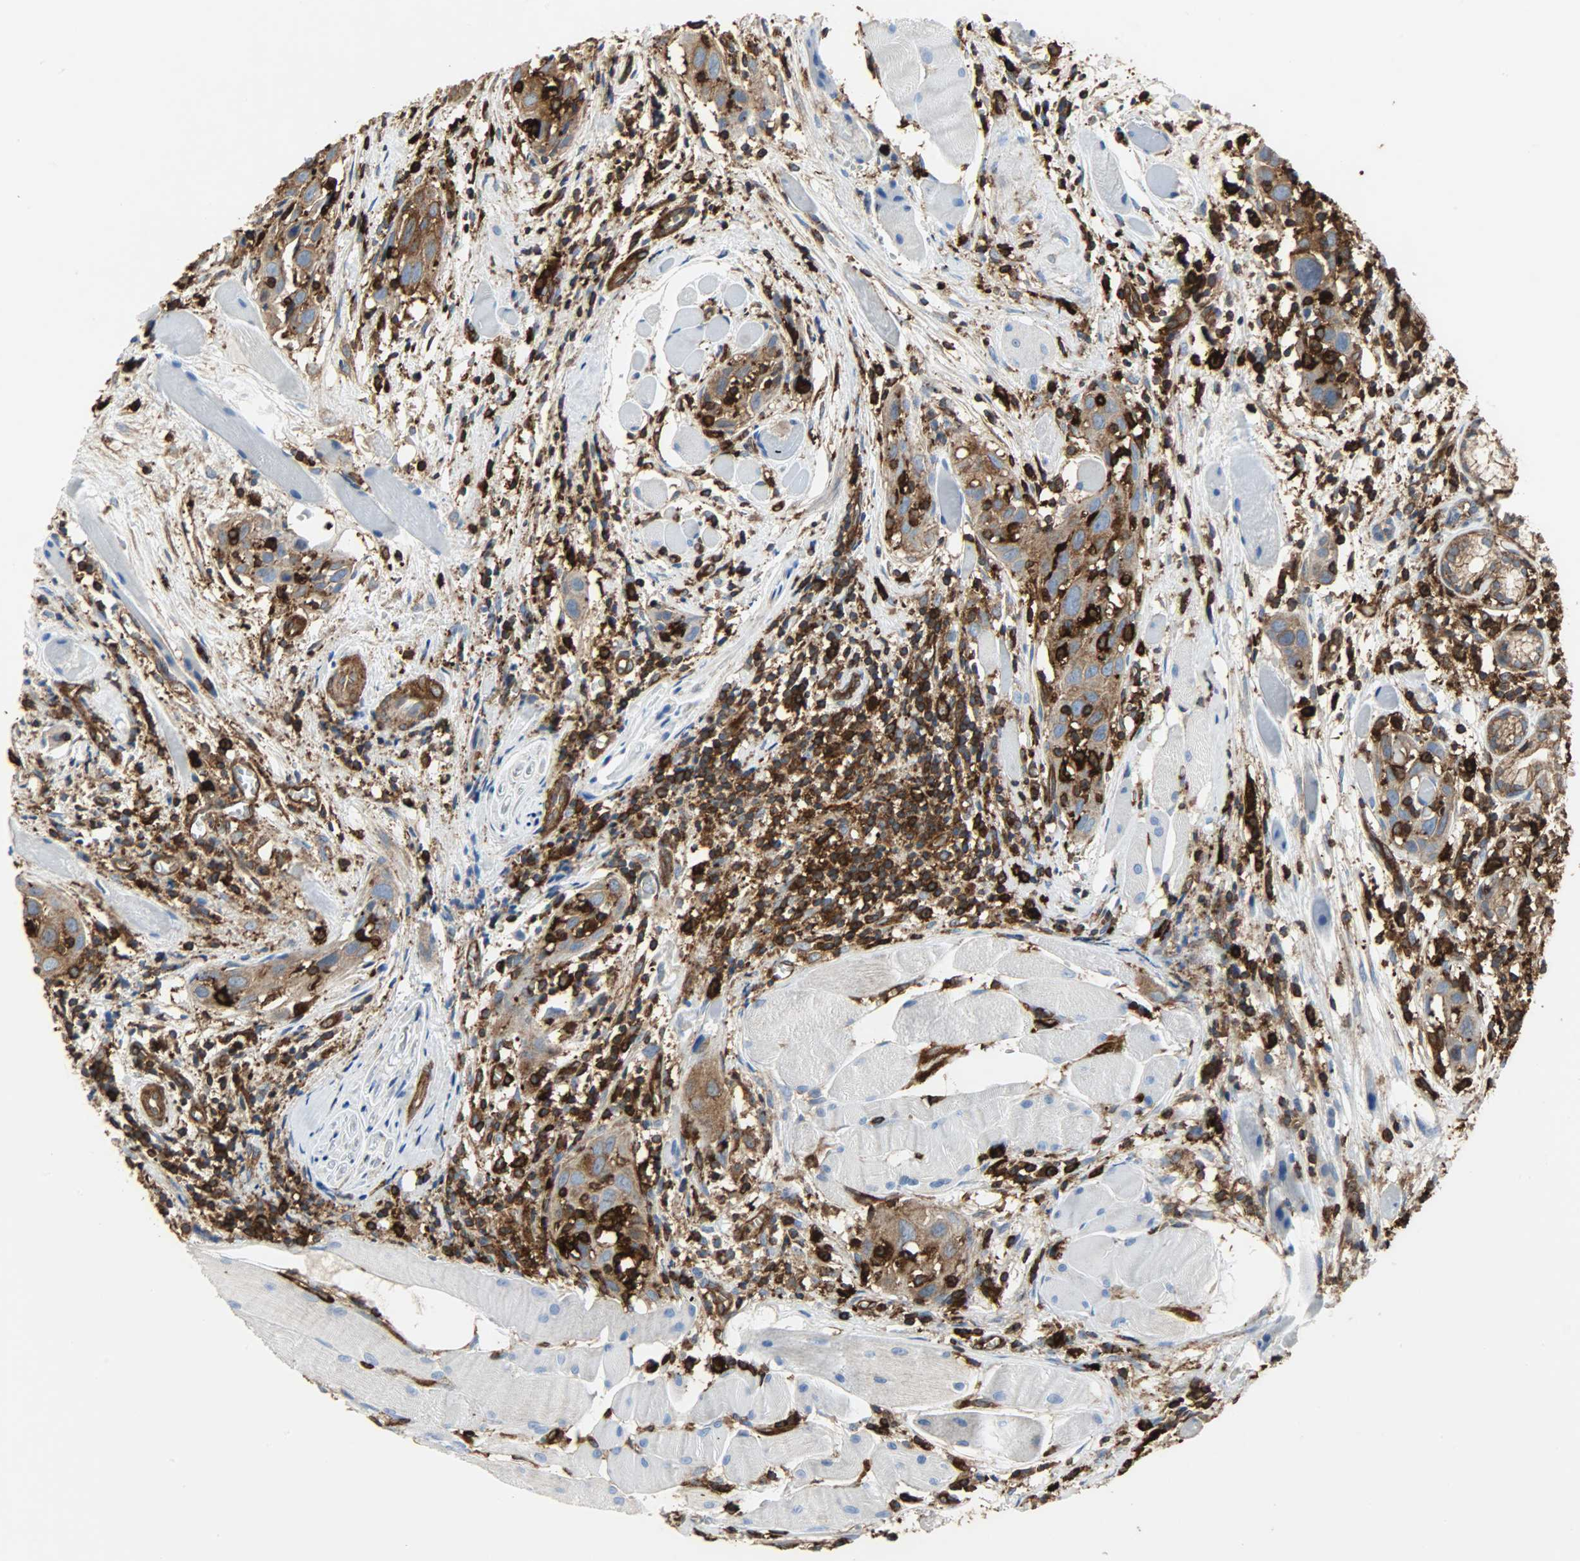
{"staining": {"intensity": "moderate", "quantity": ">75%", "location": "cytoplasmic/membranous"}, "tissue": "head and neck cancer", "cell_type": "Tumor cells", "image_type": "cancer", "snomed": [{"axis": "morphology", "description": "Squamous cell carcinoma, NOS"}, {"axis": "topography", "description": "Oral tissue"}, {"axis": "topography", "description": "Head-Neck"}], "caption": "The micrograph demonstrates staining of head and neck cancer, revealing moderate cytoplasmic/membranous protein expression (brown color) within tumor cells. The staining is performed using DAB (3,3'-diaminobenzidine) brown chromogen to label protein expression. The nuclei are counter-stained blue using hematoxylin.", "gene": "VASP", "patient": {"sex": "female", "age": 50}}